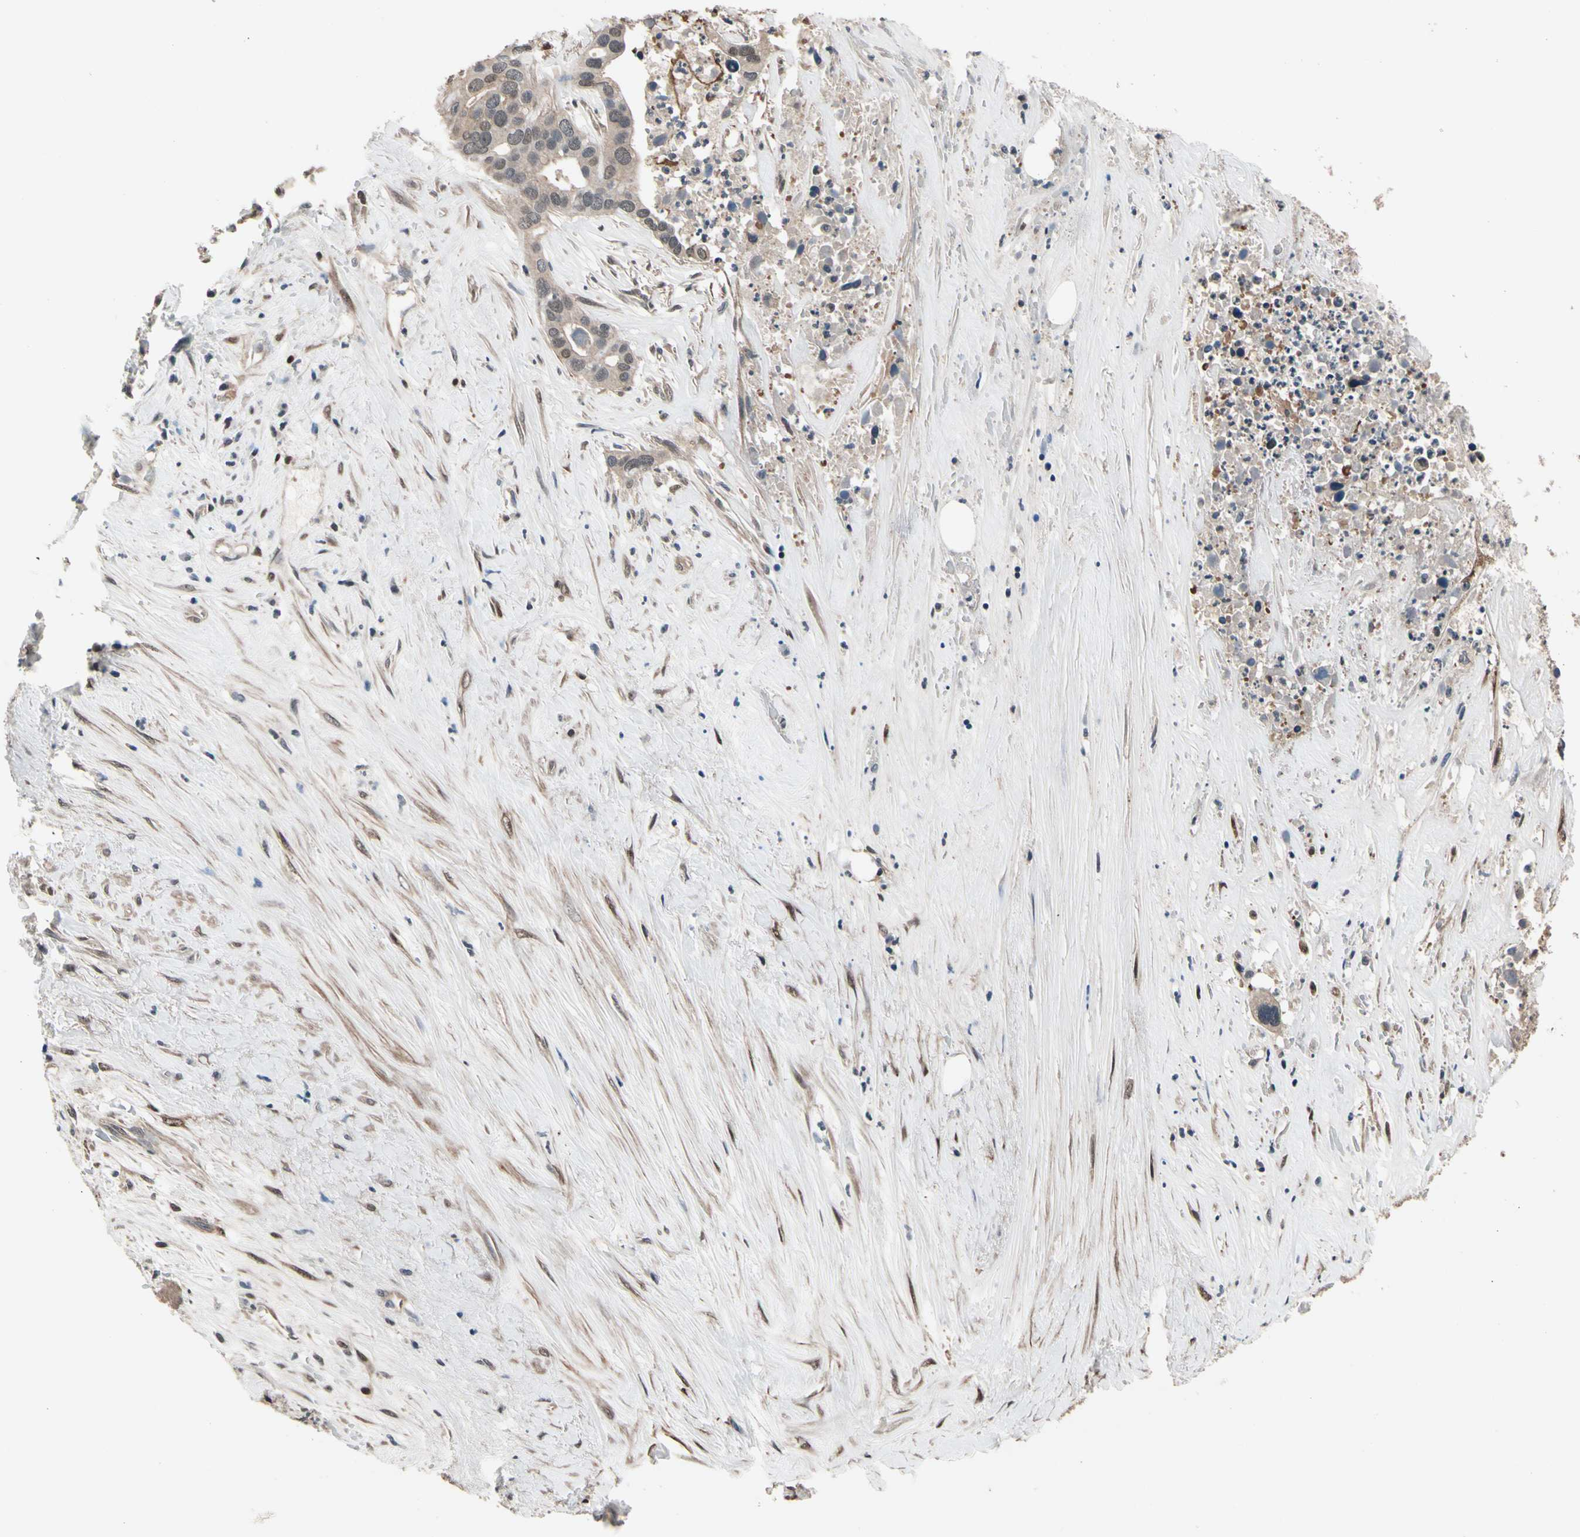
{"staining": {"intensity": "weak", "quantity": "25%-75%", "location": "cytoplasmic/membranous"}, "tissue": "liver cancer", "cell_type": "Tumor cells", "image_type": "cancer", "snomed": [{"axis": "morphology", "description": "Cholangiocarcinoma"}, {"axis": "topography", "description": "Liver"}], "caption": "A brown stain labels weak cytoplasmic/membranous staining of a protein in liver cholangiocarcinoma tumor cells.", "gene": "PRDX6", "patient": {"sex": "female", "age": 65}}